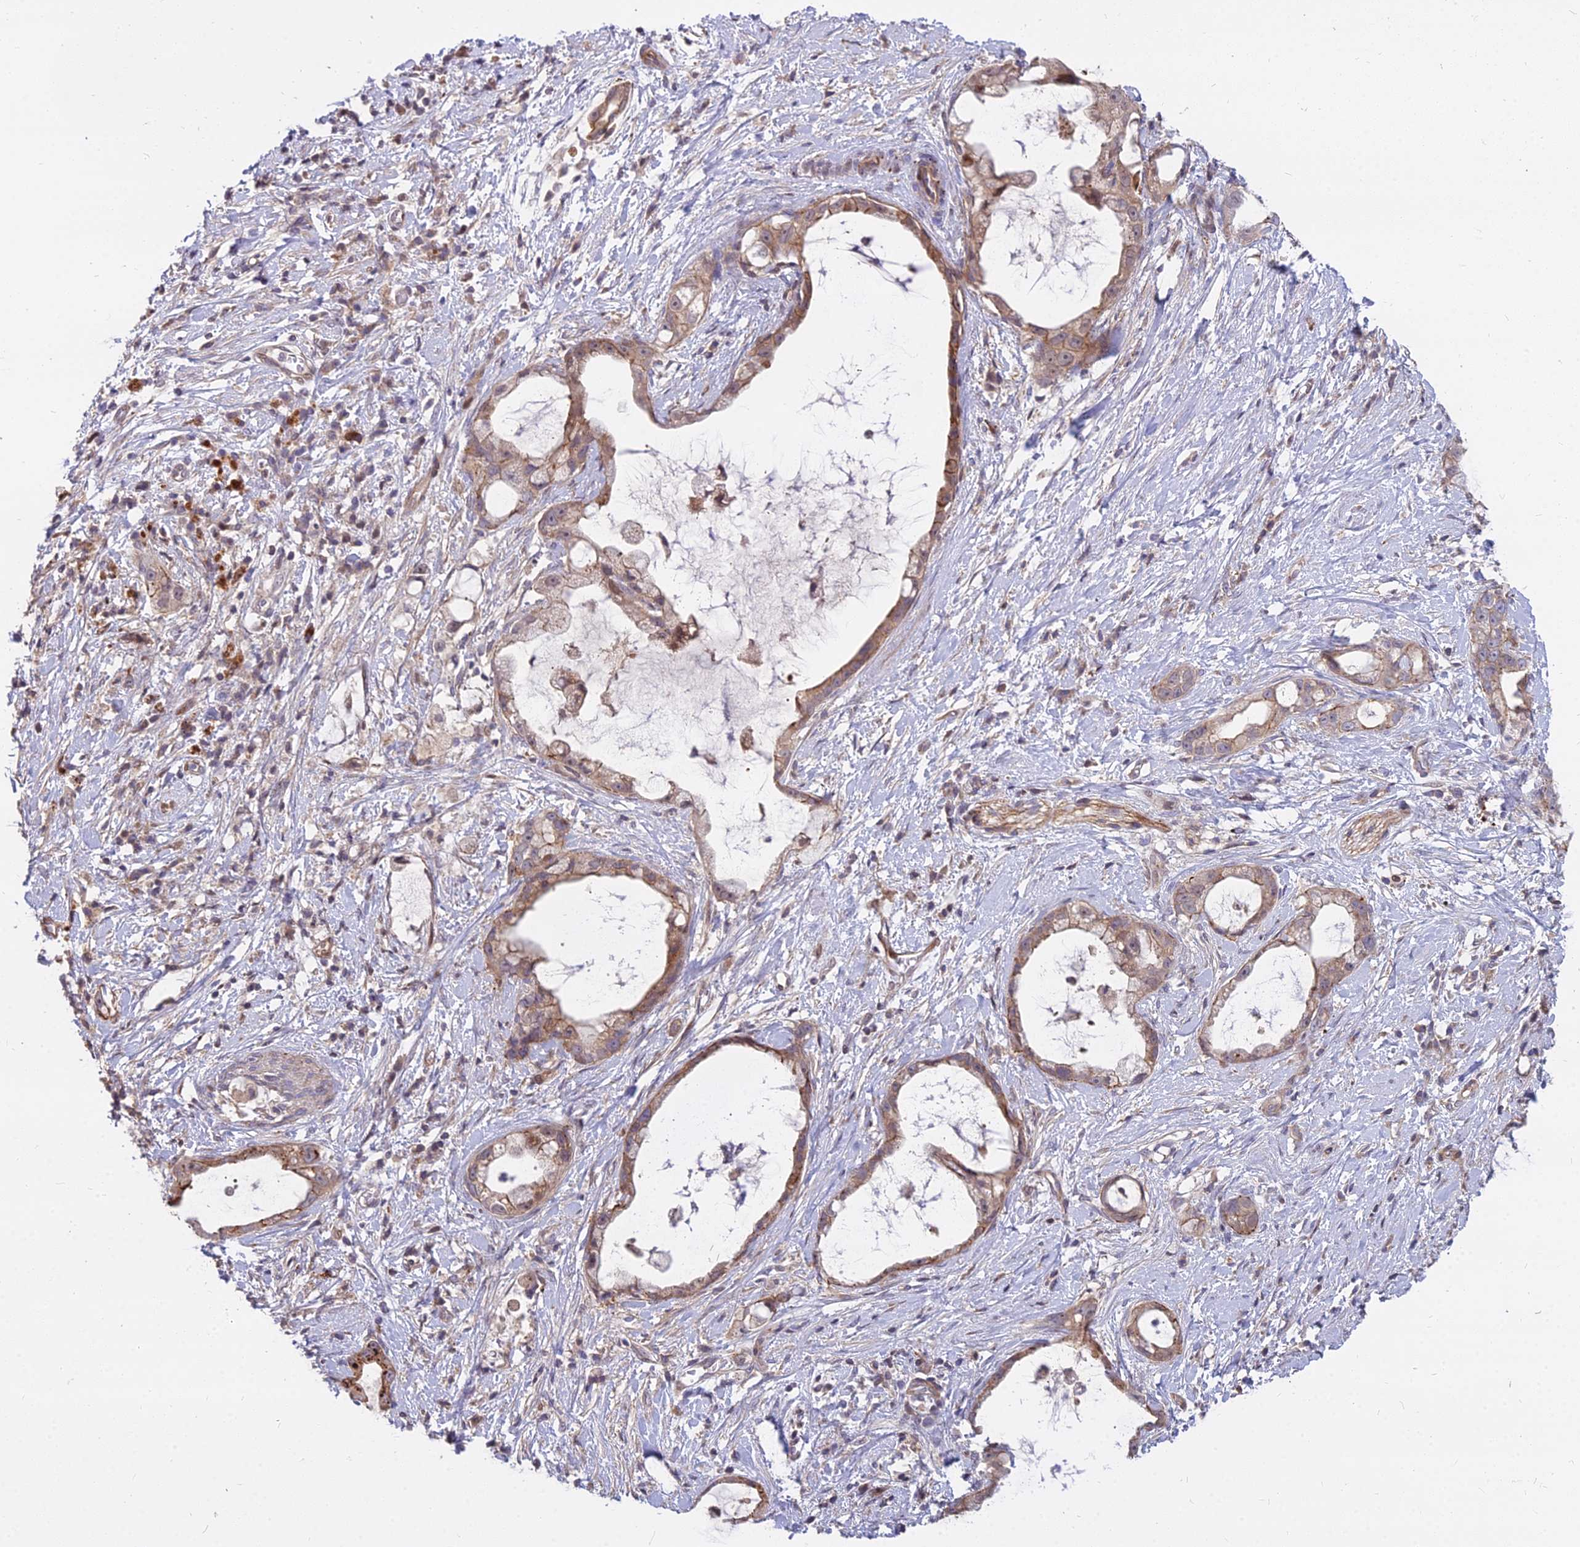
{"staining": {"intensity": "moderate", "quantity": "25%-75%", "location": "cytoplasmic/membranous"}, "tissue": "stomach cancer", "cell_type": "Tumor cells", "image_type": "cancer", "snomed": [{"axis": "morphology", "description": "Adenocarcinoma, NOS"}, {"axis": "topography", "description": "Stomach"}], "caption": "Adenocarcinoma (stomach) stained with a protein marker shows moderate staining in tumor cells.", "gene": "GLYATL3", "patient": {"sex": "male", "age": 55}}